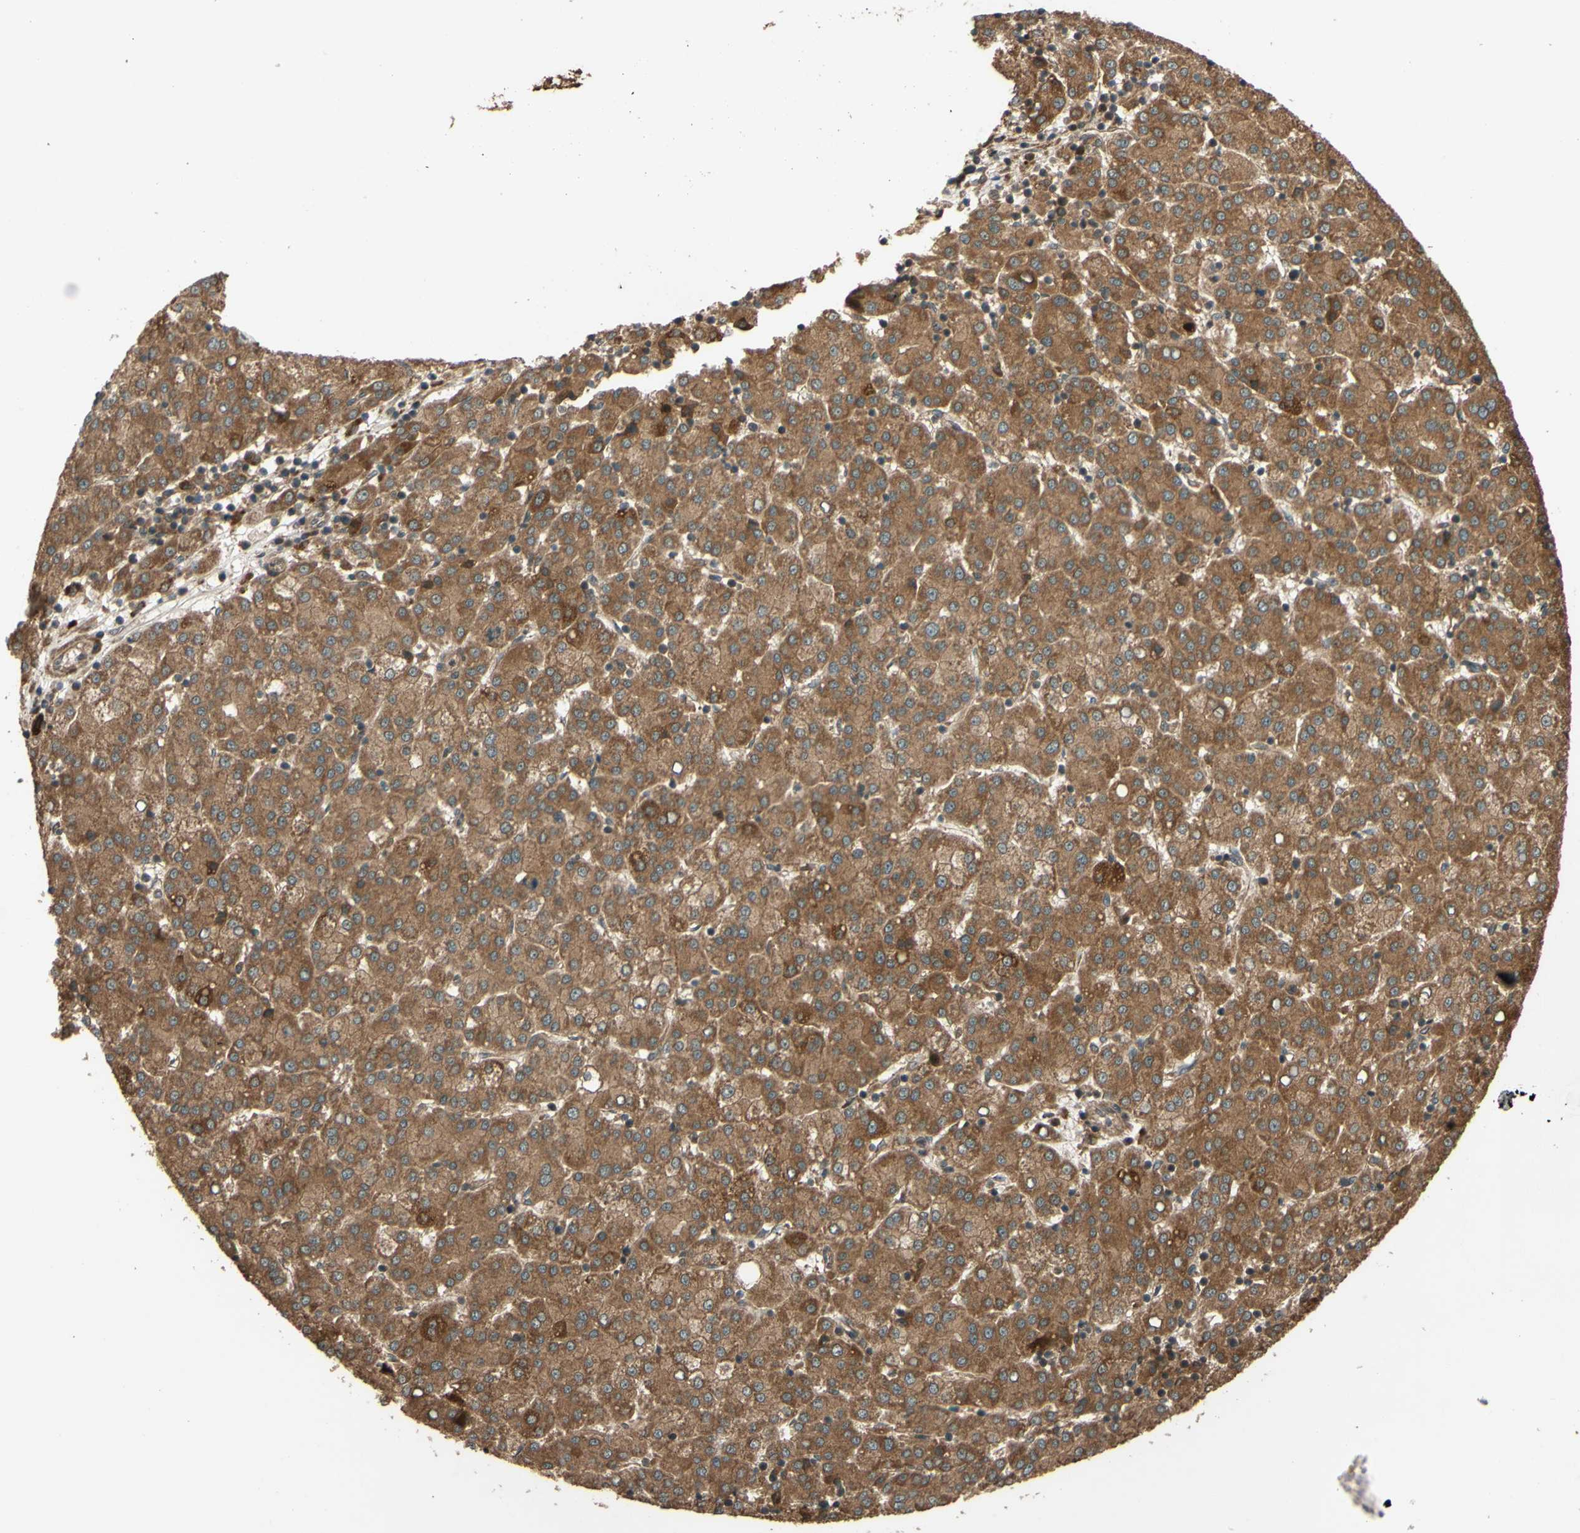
{"staining": {"intensity": "moderate", "quantity": ">75%", "location": "cytoplasmic/membranous"}, "tissue": "liver cancer", "cell_type": "Tumor cells", "image_type": "cancer", "snomed": [{"axis": "morphology", "description": "Carcinoma, Hepatocellular, NOS"}, {"axis": "topography", "description": "Liver"}], "caption": "A brown stain labels moderate cytoplasmic/membranous positivity of a protein in liver cancer tumor cells. (DAB (3,3'-diaminobenzidine) = brown stain, brightfield microscopy at high magnification).", "gene": "RNF19A", "patient": {"sex": "female", "age": 58}}